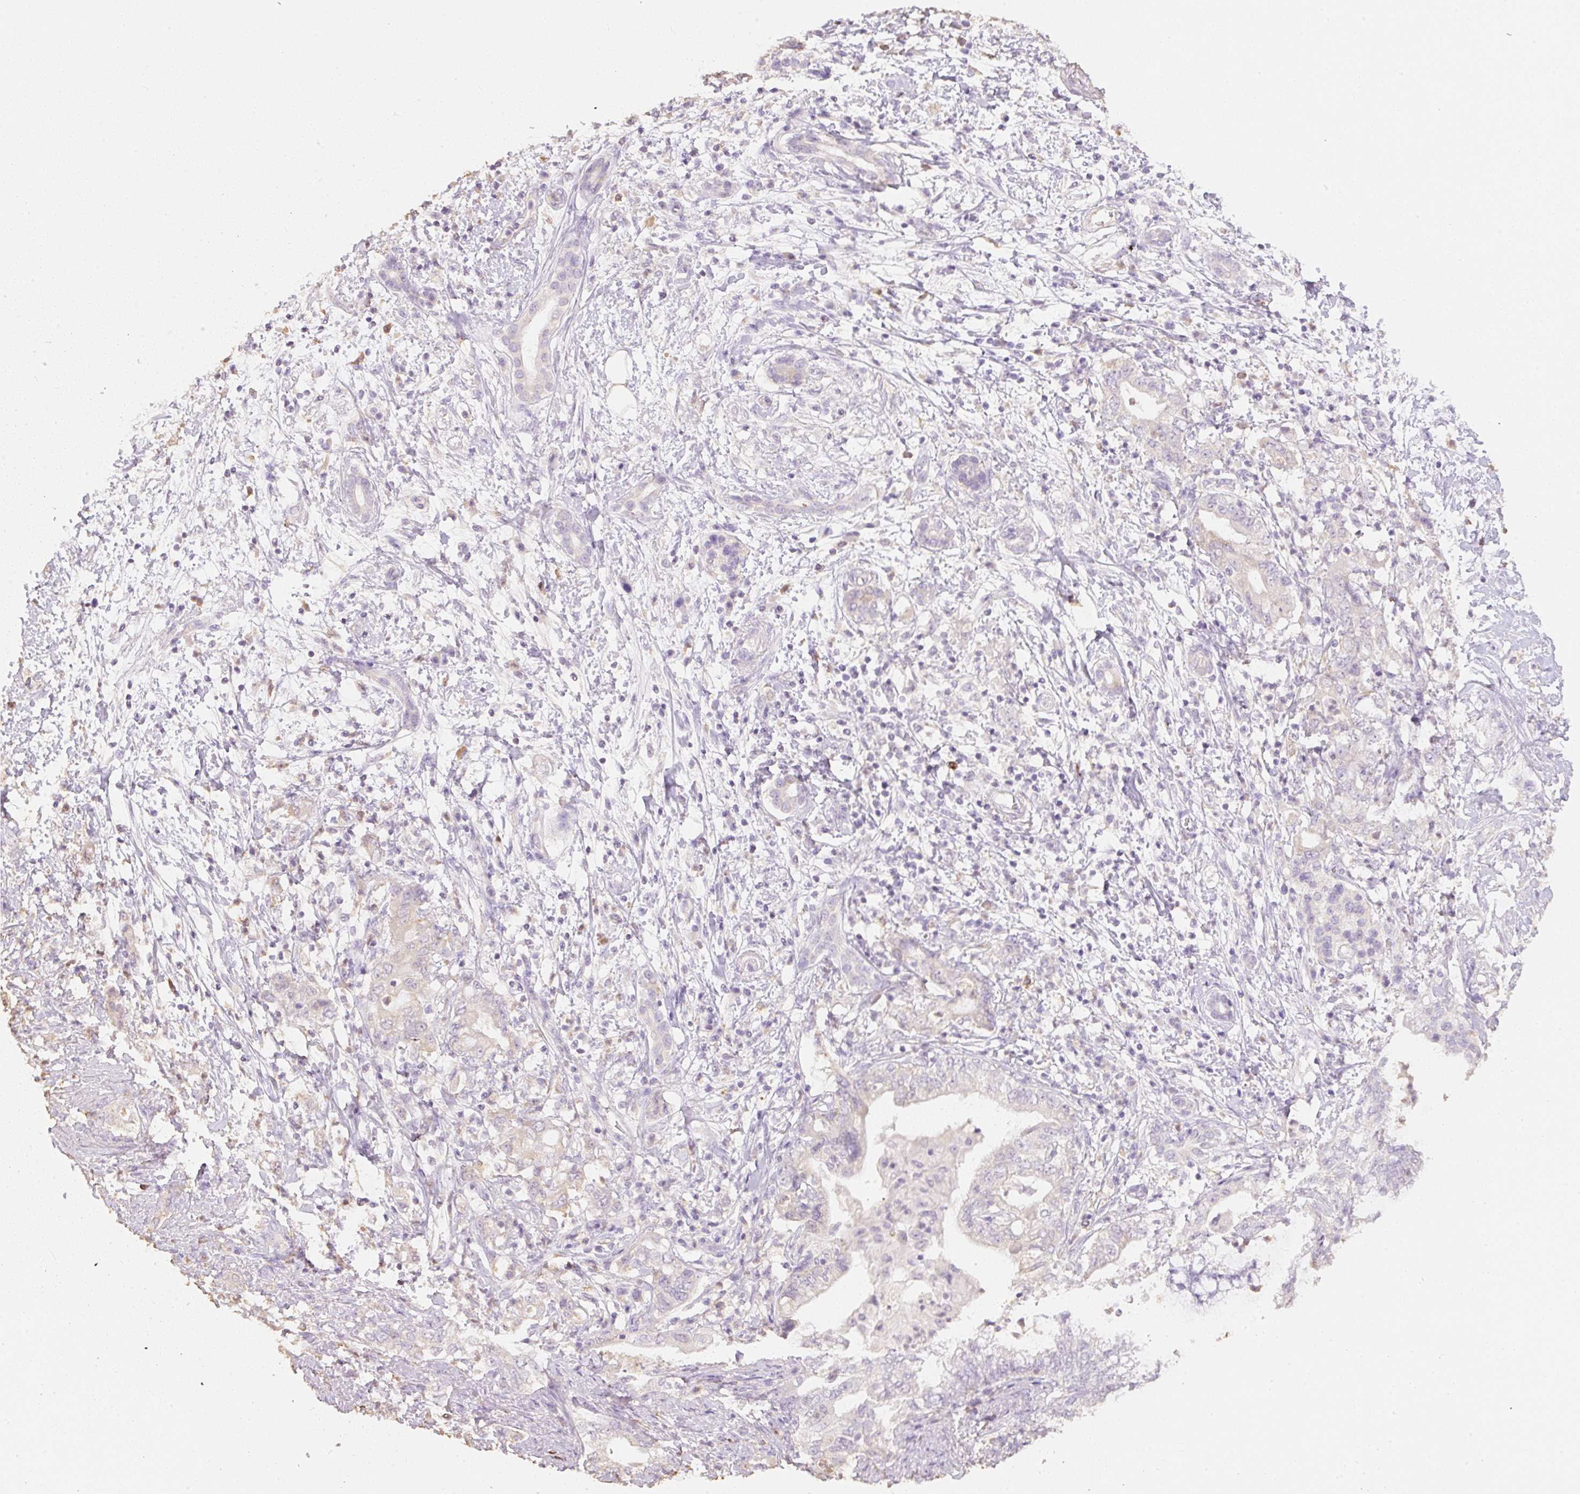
{"staining": {"intensity": "negative", "quantity": "none", "location": "none"}, "tissue": "pancreatic cancer", "cell_type": "Tumor cells", "image_type": "cancer", "snomed": [{"axis": "morphology", "description": "Adenocarcinoma, NOS"}, {"axis": "topography", "description": "Pancreas"}], "caption": "The histopathology image shows no significant positivity in tumor cells of pancreatic cancer.", "gene": "MBOAT7", "patient": {"sex": "female", "age": 73}}